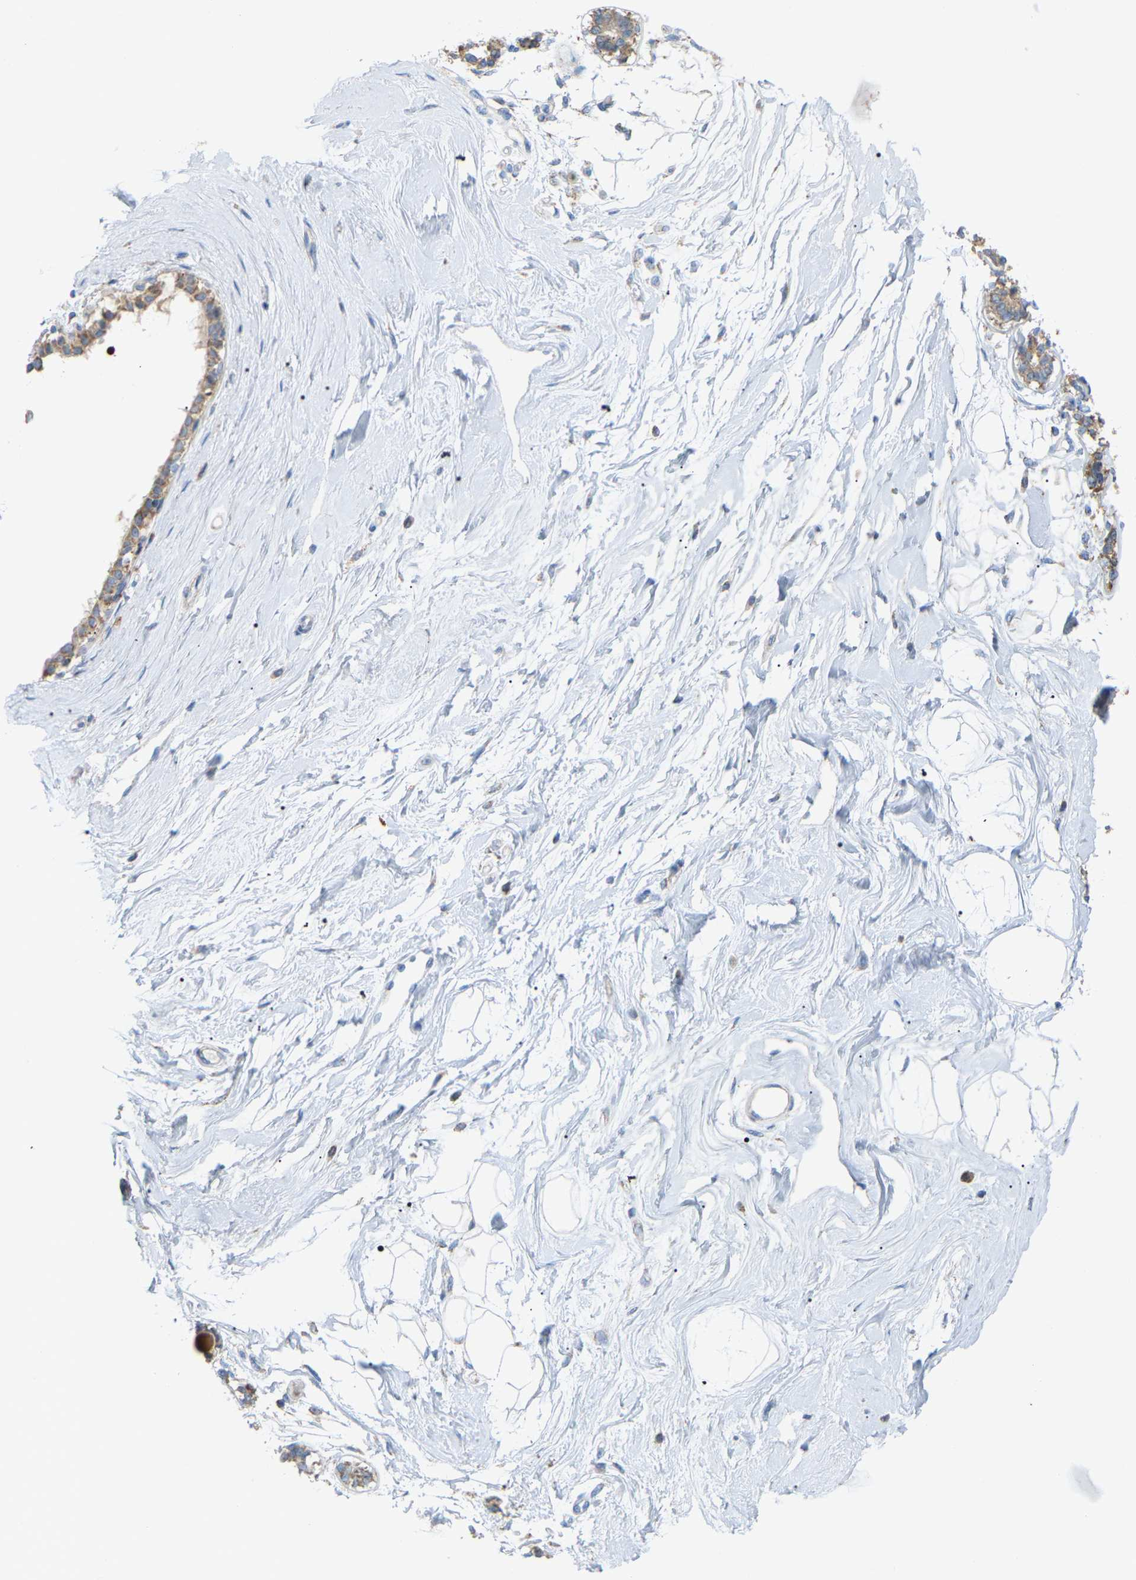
{"staining": {"intensity": "negative", "quantity": "none", "location": "none"}, "tissue": "breast", "cell_type": "Adipocytes", "image_type": "normal", "snomed": [{"axis": "morphology", "description": "Normal tissue, NOS"}, {"axis": "topography", "description": "Breast"}], "caption": "IHC histopathology image of normal breast: human breast stained with DAB (3,3'-diaminobenzidine) reveals no significant protein positivity in adipocytes.", "gene": "CROT", "patient": {"sex": "female", "age": 45}}